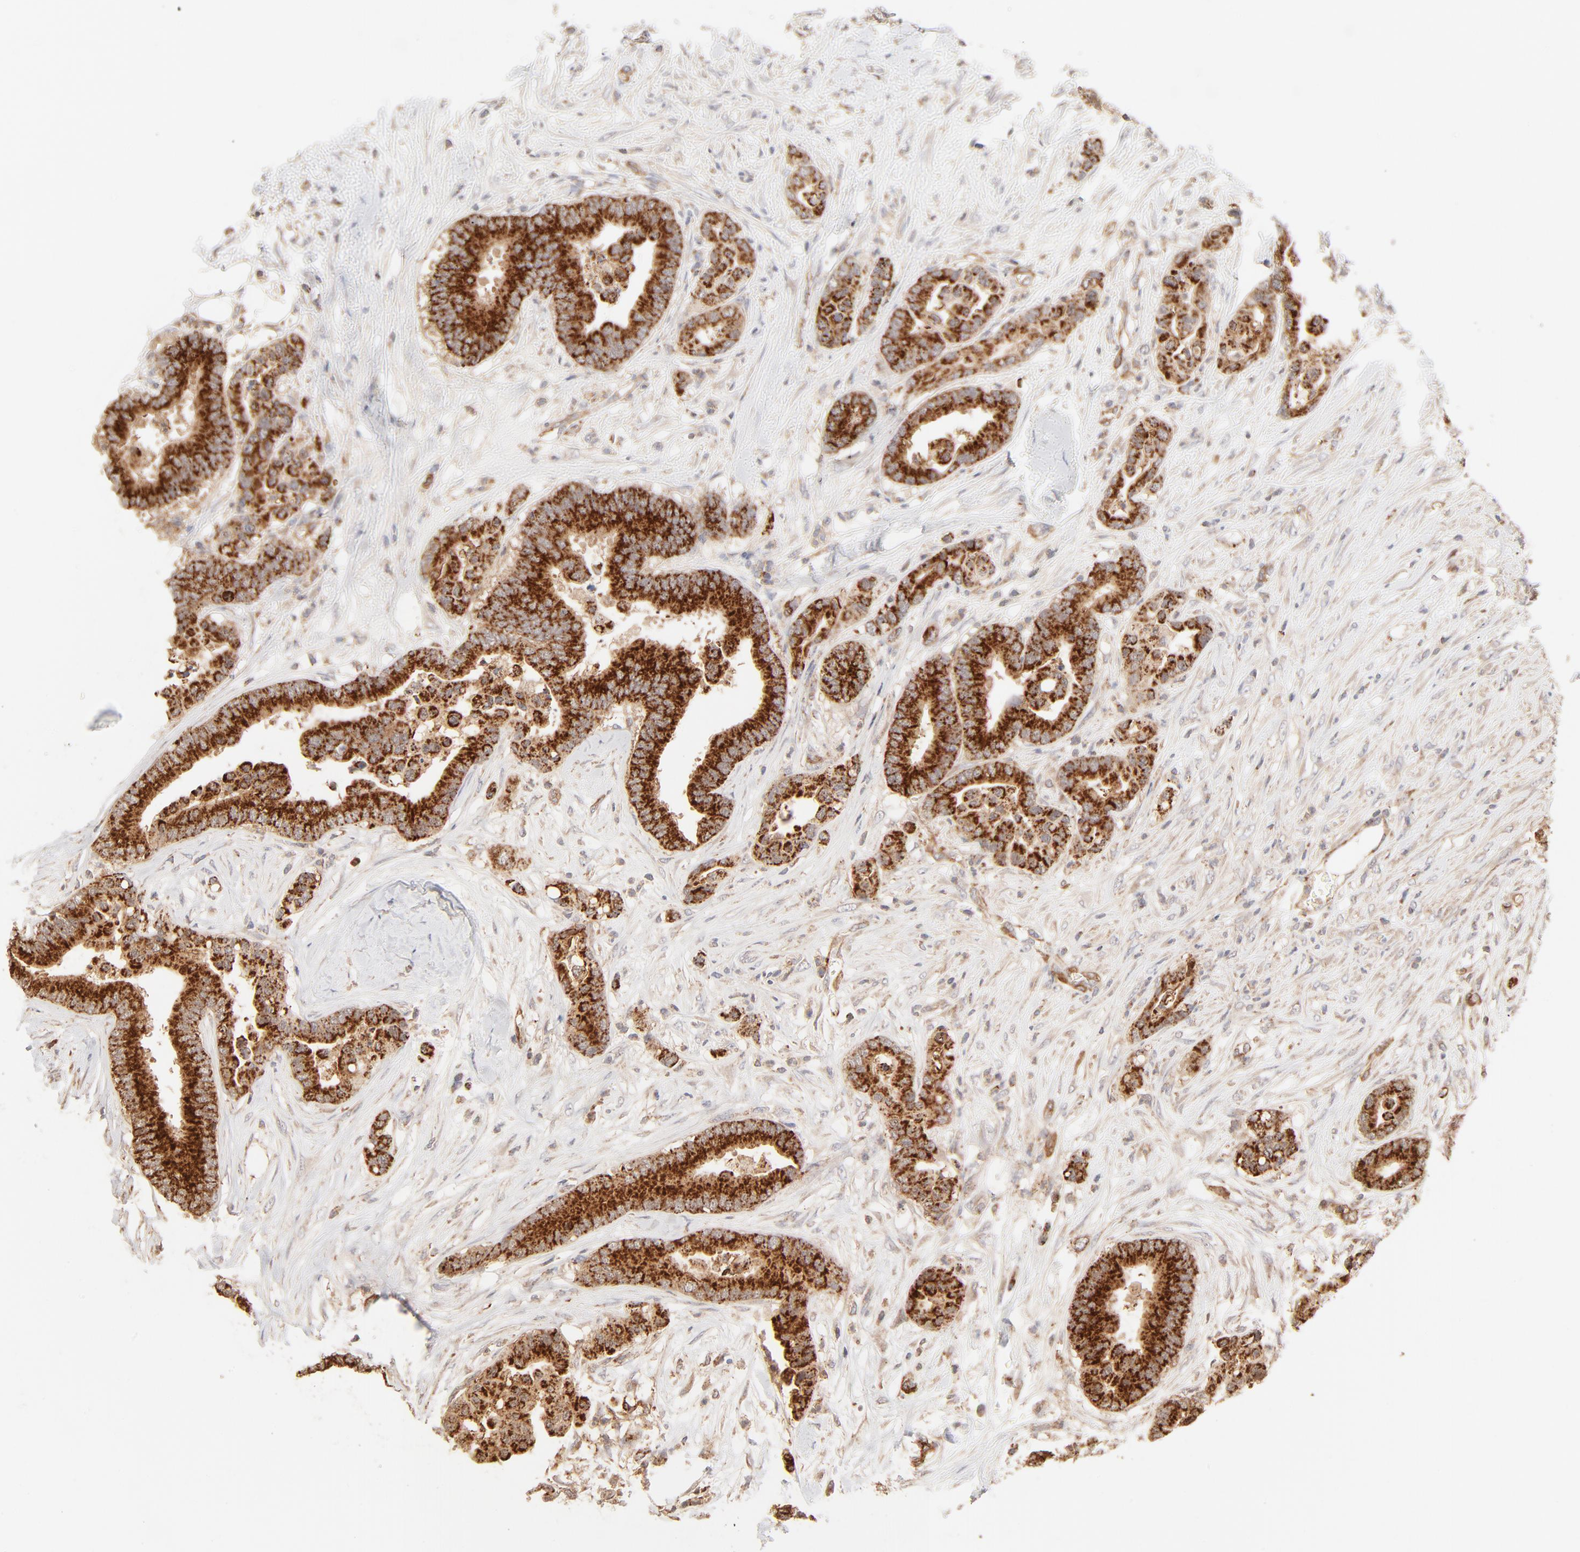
{"staining": {"intensity": "strong", "quantity": ">75%", "location": "cytoplasmic/membranous"}, "tissue": "colorectal cancer", "cell_type": "Tumor cells", "image_type": "cancer", "snomed": [{"axis": "morphology", "description": "Adenocarcinoma, NOS"}, {"axis": "topography", "description": "Colon"}], "caption": "Brown immunohistochemical staining in colorectal cancer reveals strong cytoplasmic/membranous positivity in approximately >75% of tumor cells.", "gene": "CSPG4", "patient": {"sex": "male", "age": 82}}